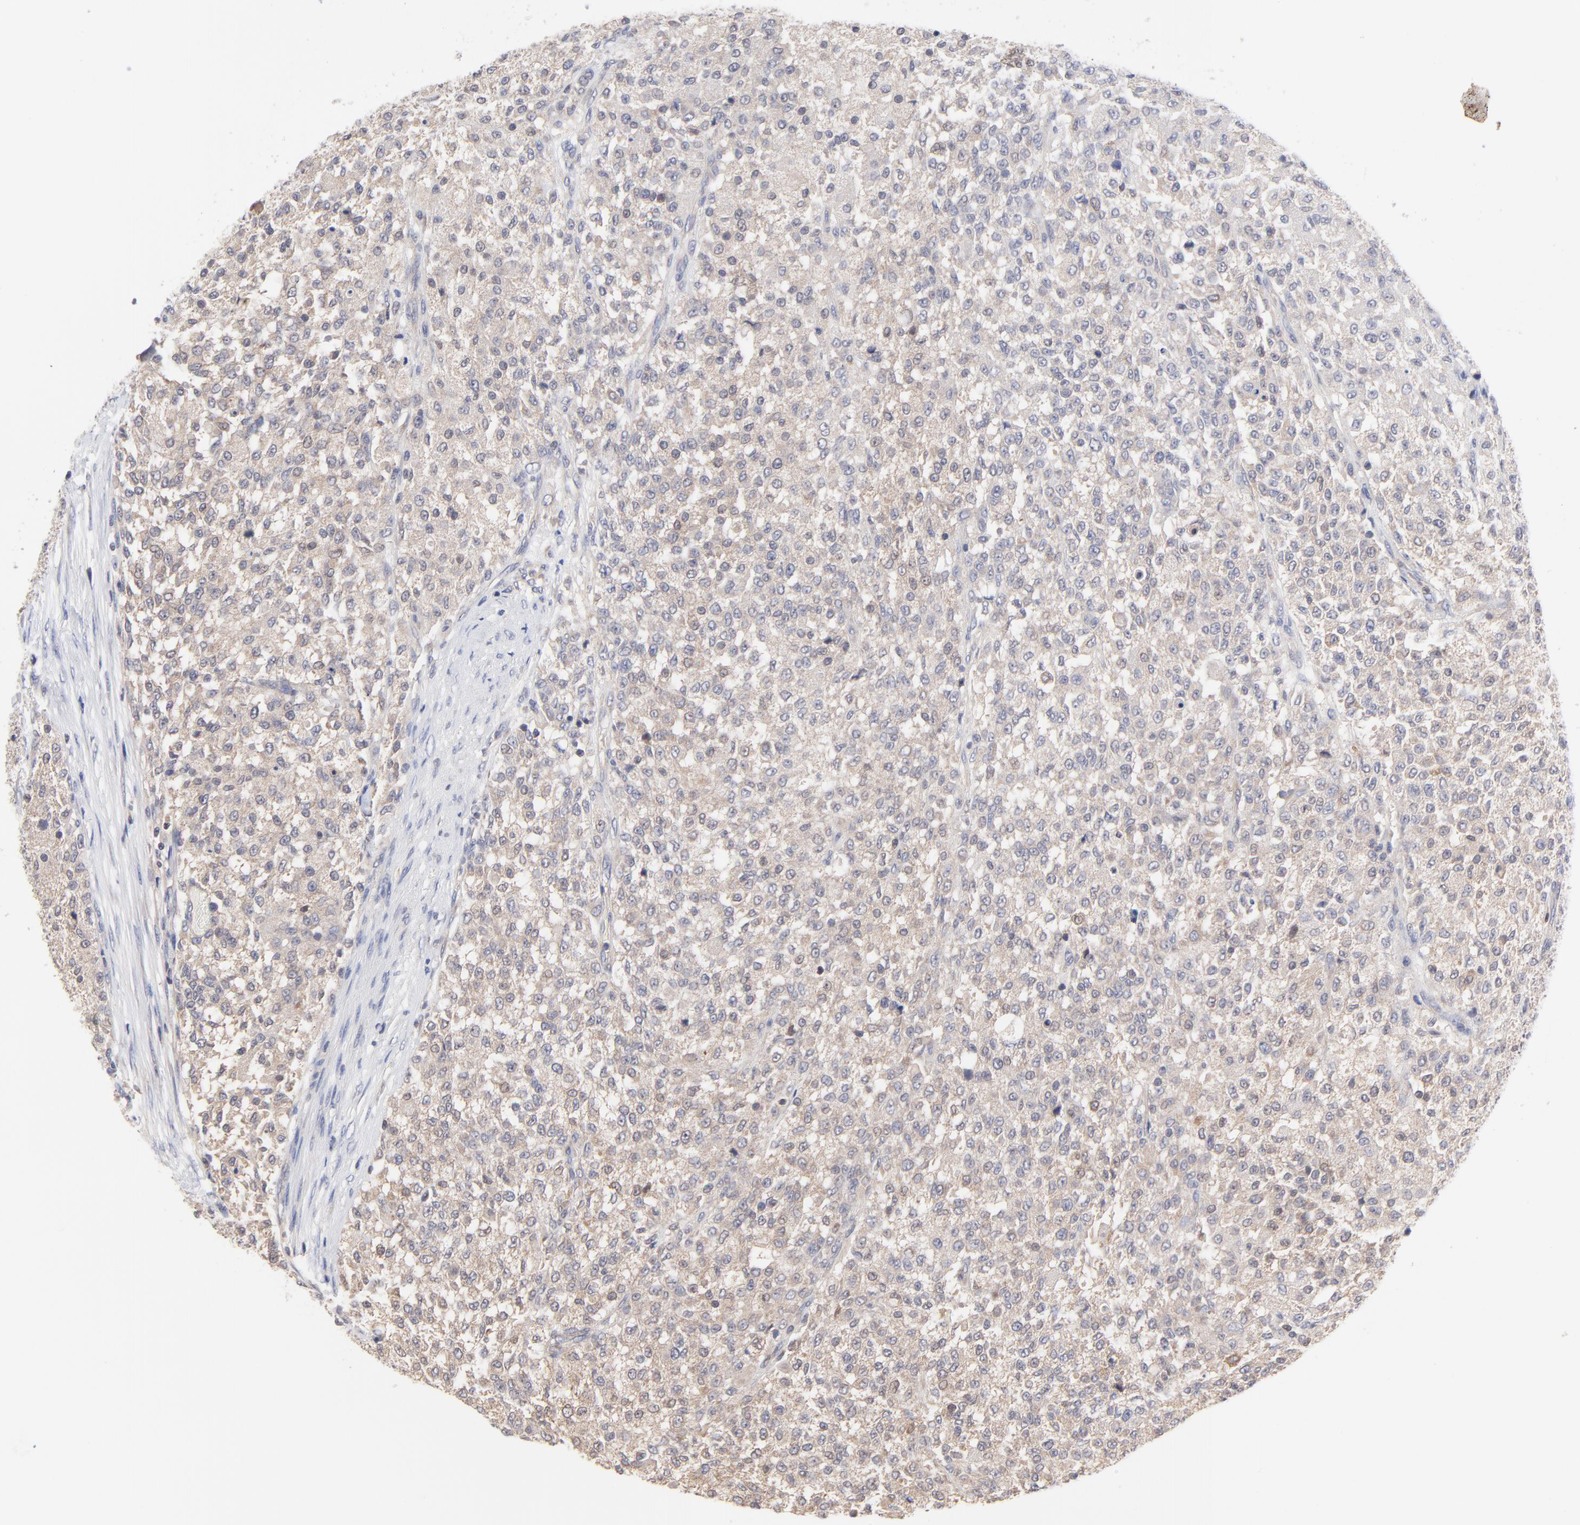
{"staining": {"intensity": "weak", "quantity": ">75%", "location": "cytoplasmic/membranous"}, "tissue": "testis cancer", "cell_type": "Tumor cells", "image_type": "cancer", "snomed": [{"axis": "morphology", "description": "Seminoma, NOS"}, {"axis": "topography", "description": "Testis"}], "caption": "A low amount of weak cytoplasmic/membranous positivity is present in approximately >75% of tumor cells in testis cancer tissue.", "gene": "PCMT1", "patient": {"sex": "male", "age": 59}}